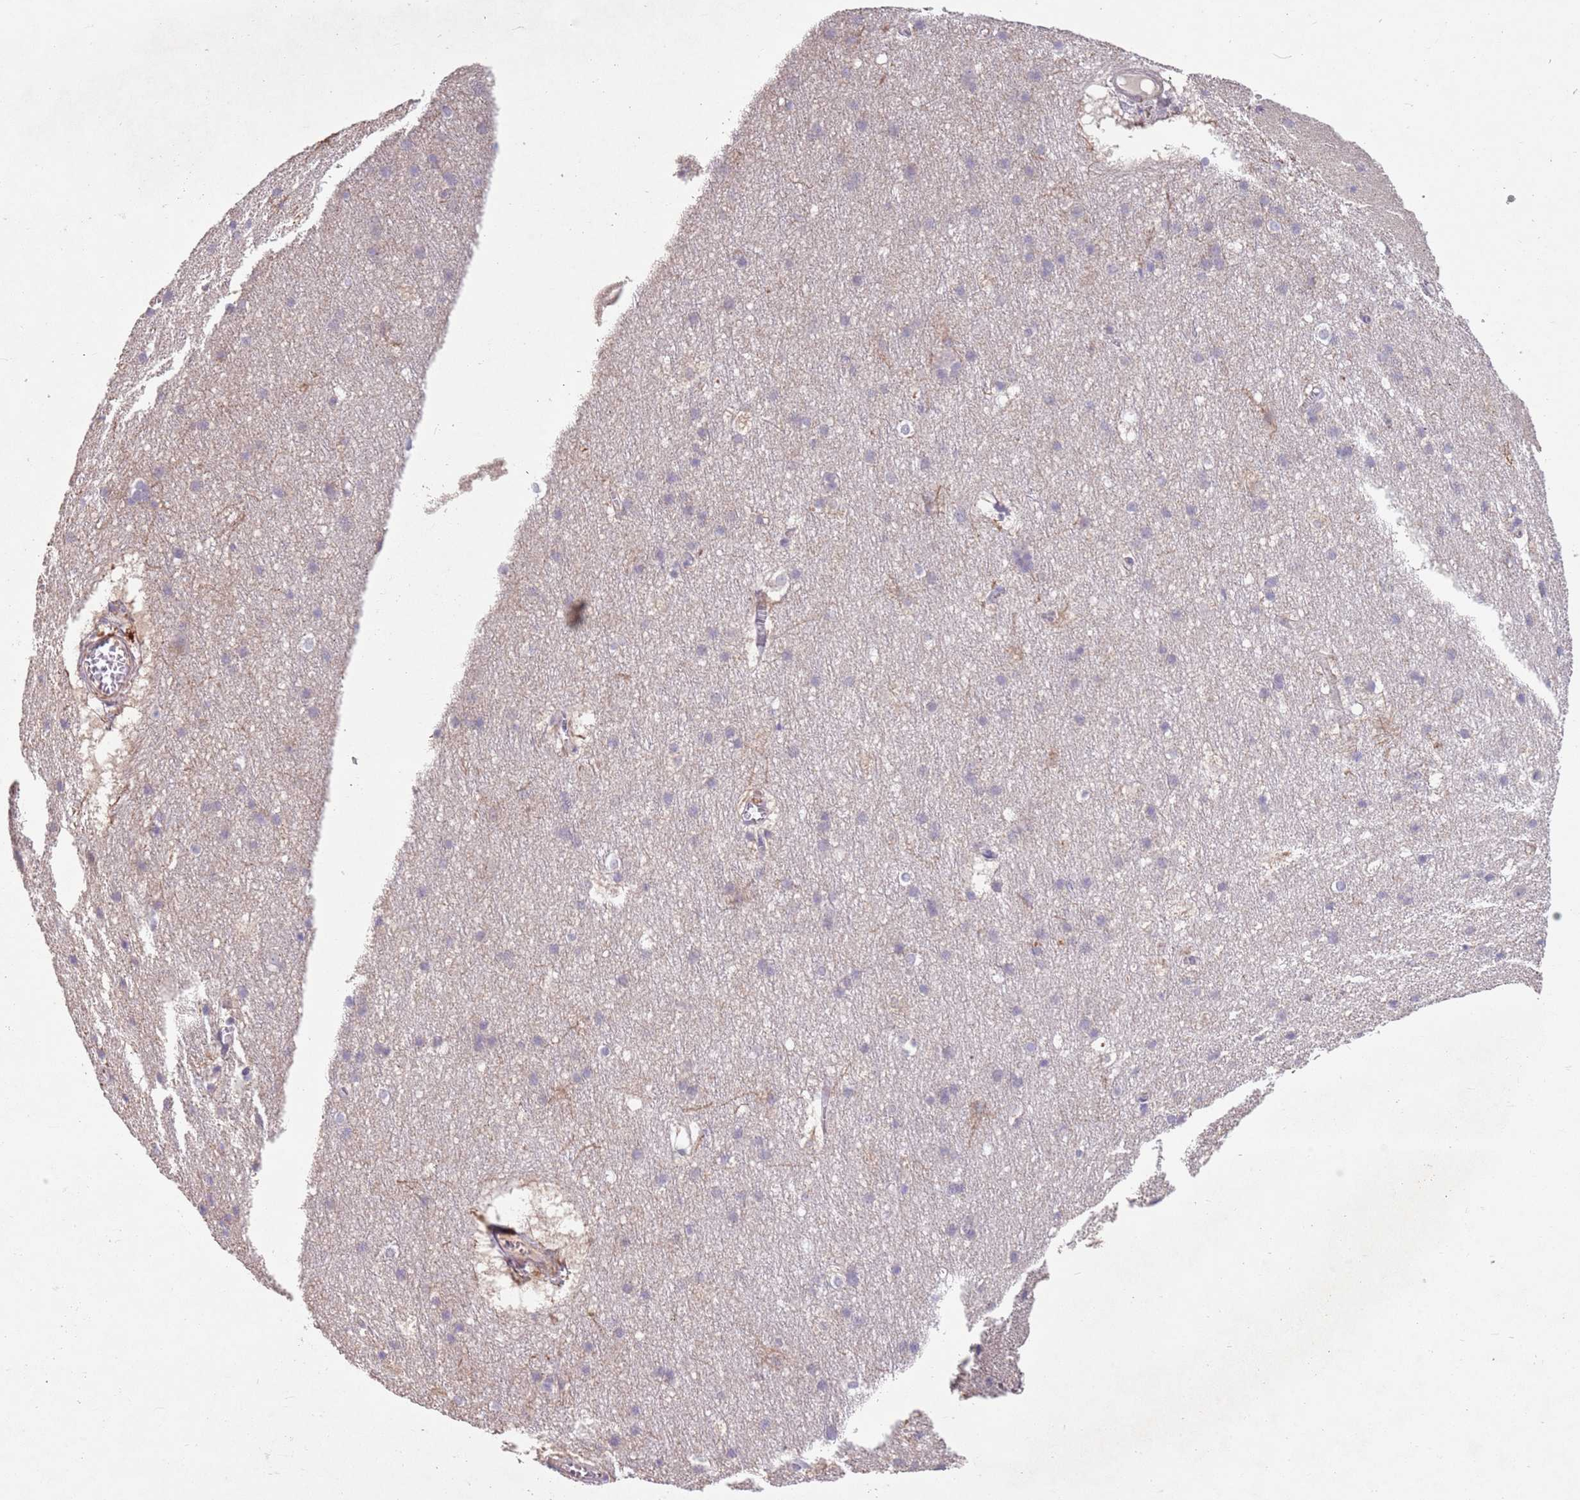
{"staining": {"intensity": "negative", "quantity": "none", "location": "none"}, "tissue": "cerebral cortex", "cell_type": "Endothelial cells", "image_type": "normal", "snomed": [{"axis": "morphology", "description": "Normal tissue, NOS"}, {"axis": "topography", "description": "Cerebral cortex"}], "caption": "Endothelial cells show no significant protein expression in benign cerebral cortex.", "gene": "MEI1", "patient": {"sex": "male", "age": 54}}